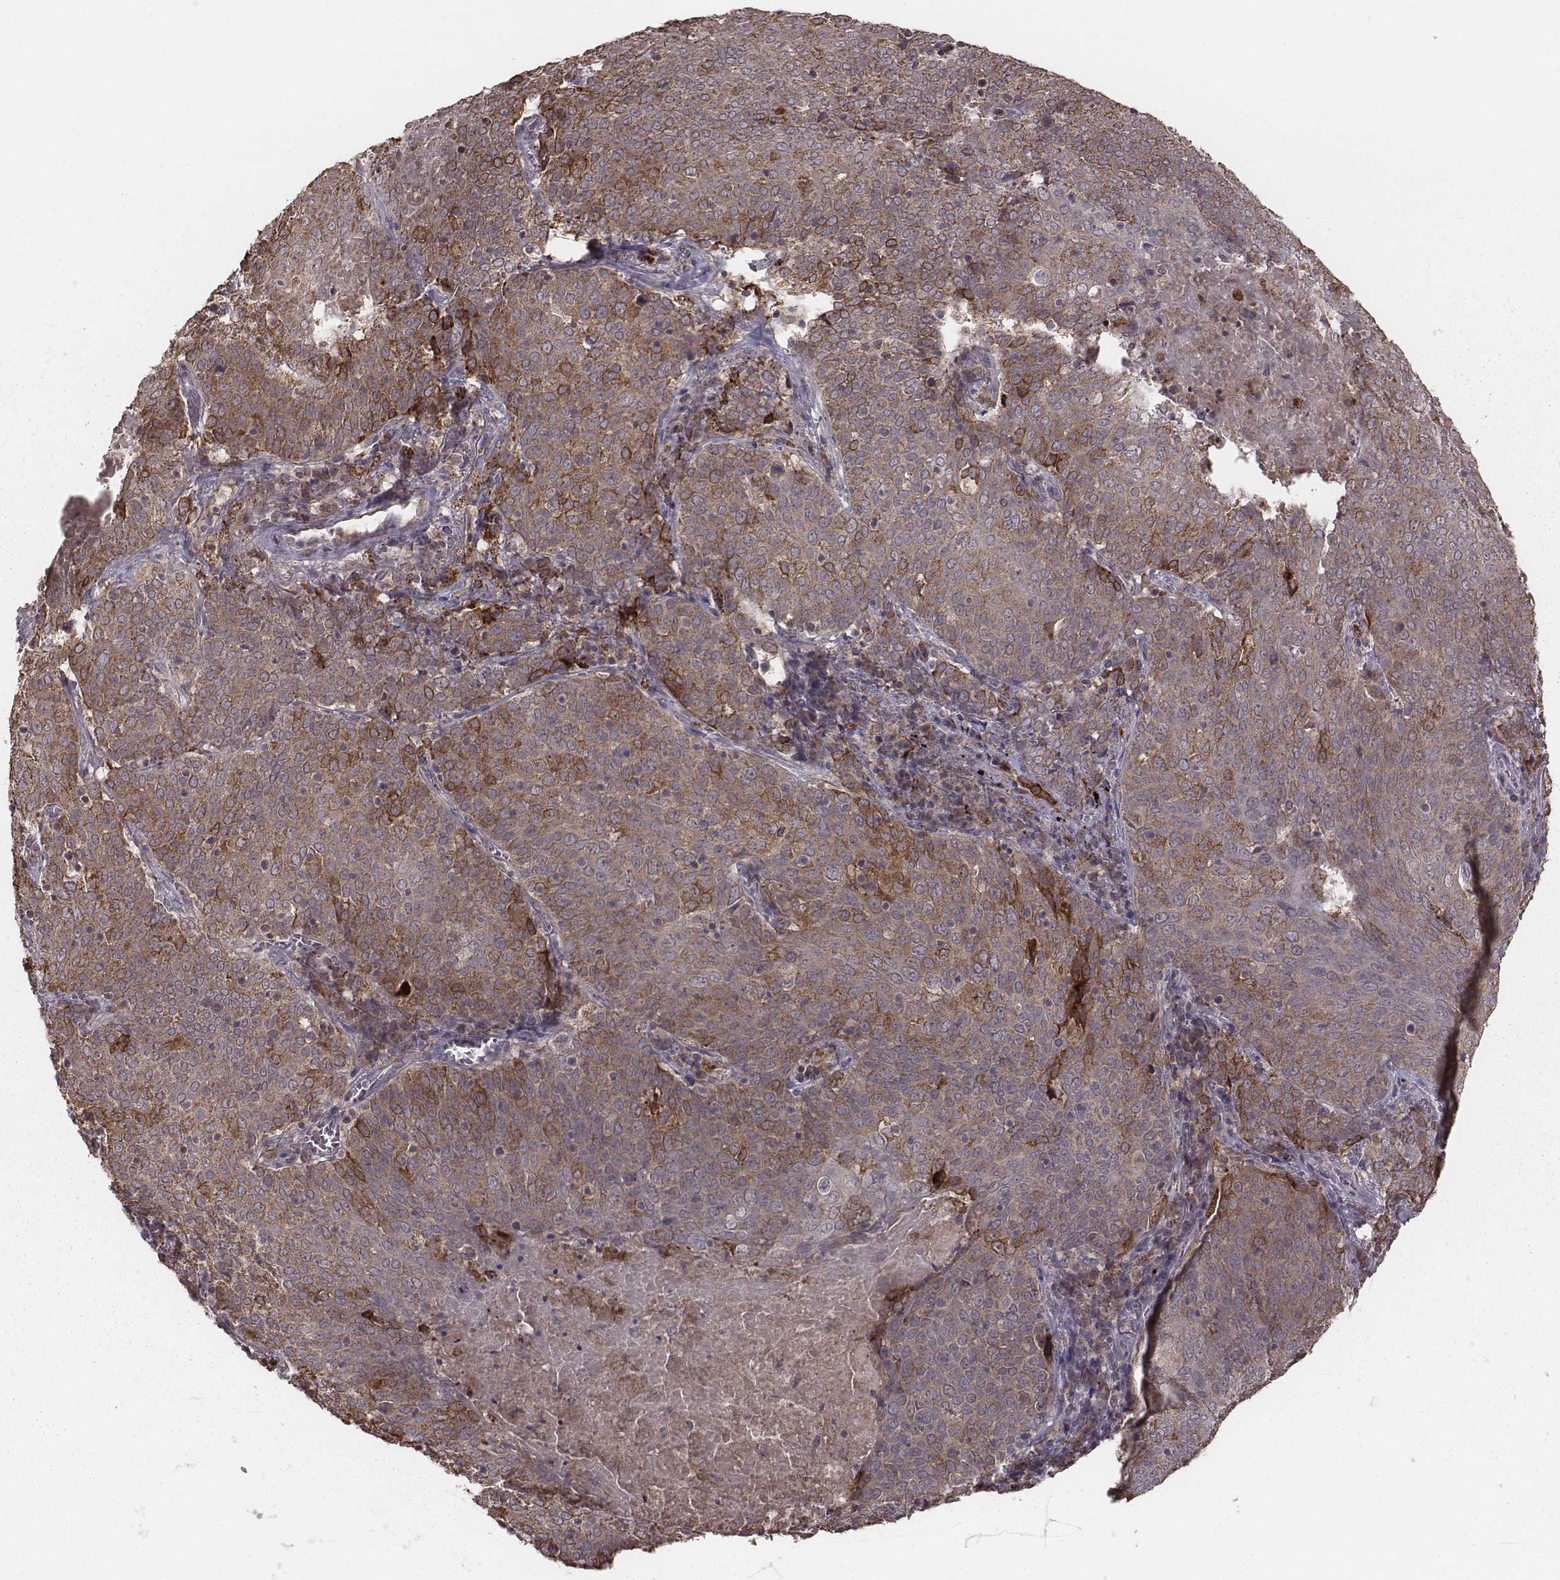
{"staining": {"intensity": "moderate", "quantity": ">75%", "location": "cytoplasmic/membranous"}, "tissue": "lung cancer", "cell_type": "Tumor cells", "image_type": "cancer", "snomed": [{"axis": "morphology", "description": "Squamous cell carcinoma, NOS"}, {"axis": "topography", "description": "Lung"}], "caption": "High-power microscopy captured an immunohistochemistry (IHC) photomicrograph of lung cancer, revealing moderate cytoplasmic/membranous staining in about >75% of tumor cells.", "gene": "PDCD2L", "patient": {"sex": "male", "age": 82}}